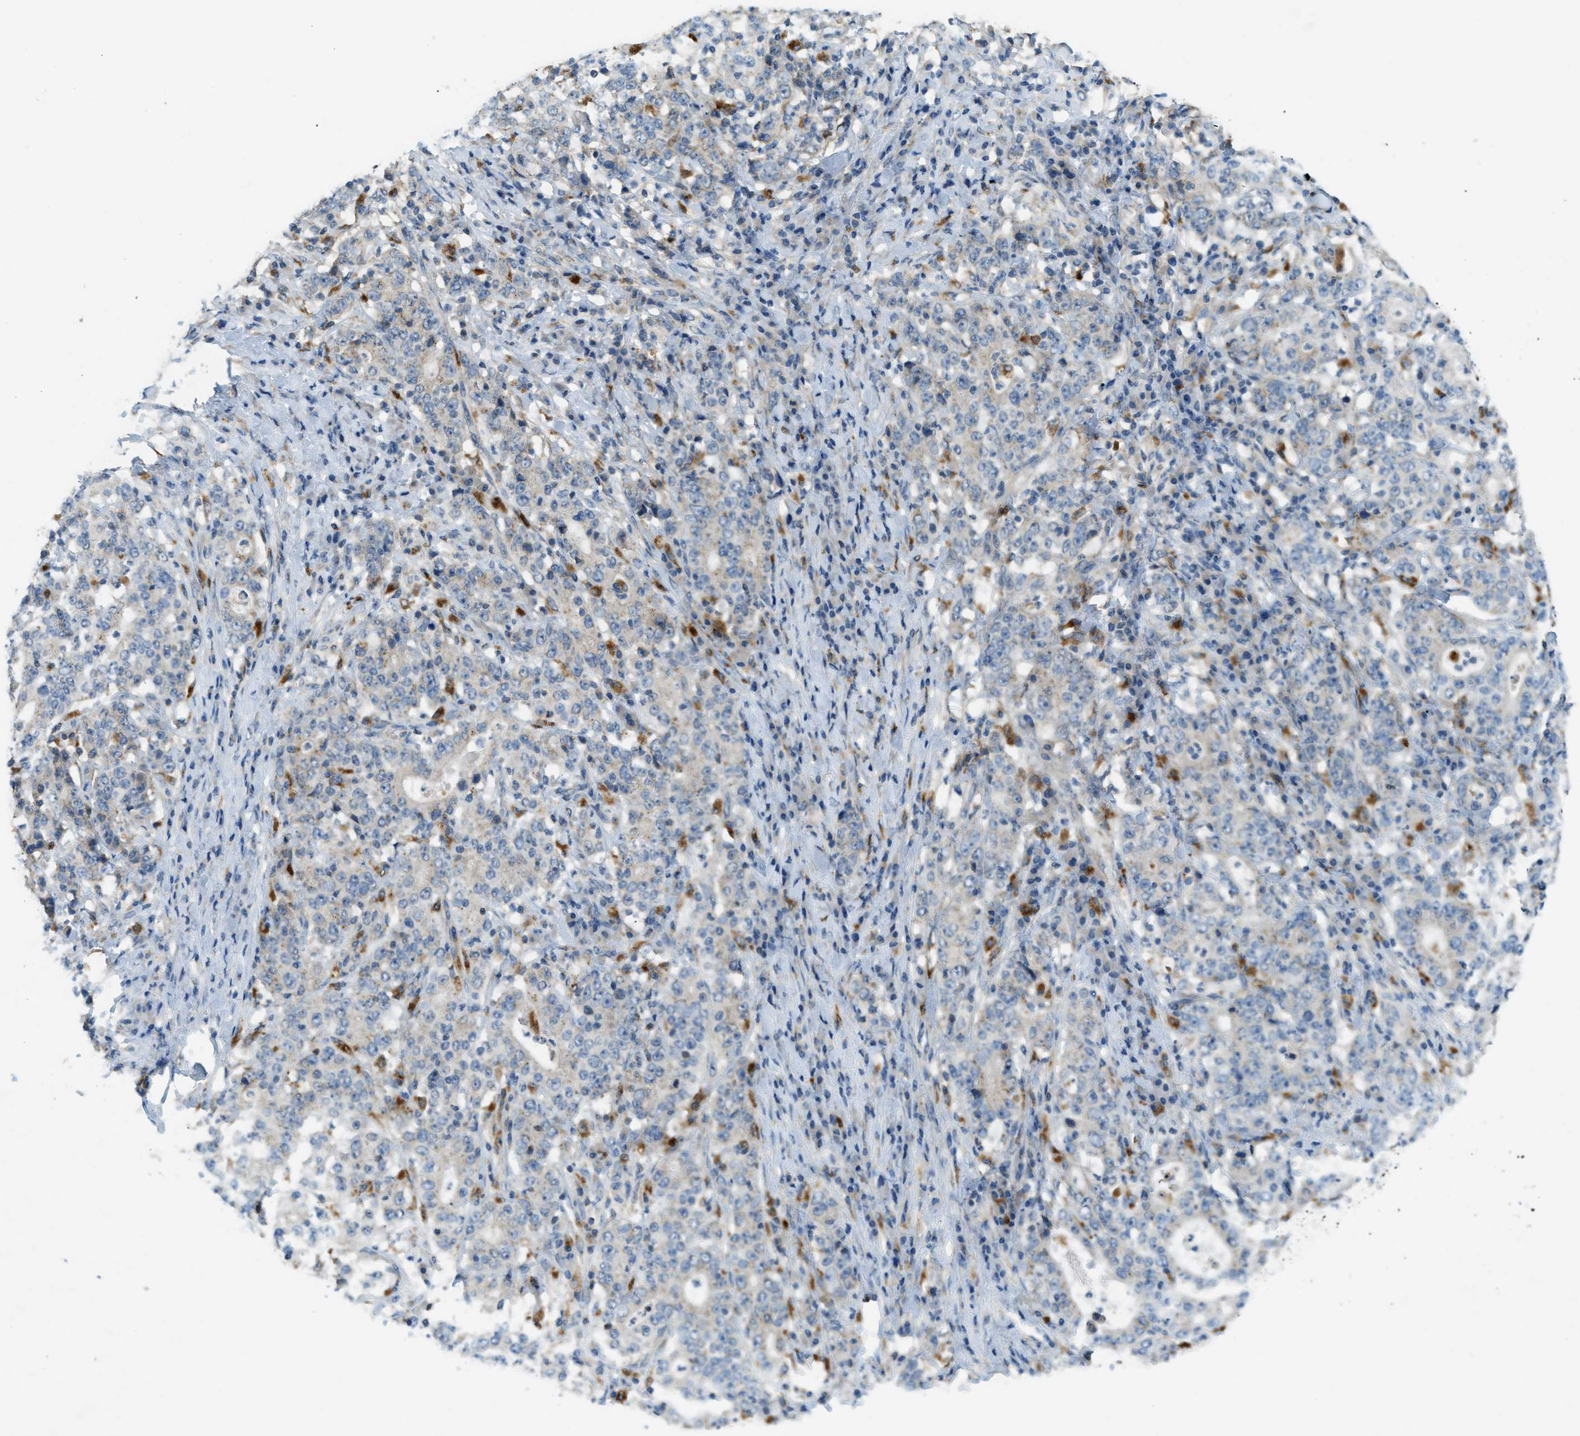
{"staining": {"intensity": "negative", "quantity": "none", "location": "none"}, "tissue": "stomach cancer", "cell_type": "Tumor cells", "image_type": "cancer", "snomed": [{"axis": "morphology", "description": "Normal tissue, NOS"}, {"axis": "morphology", "description": "Adenocarcinoma, NOS"}, {"axis": "topography", "description": "Stomach, upper"}, {"axis": "topography", "description": "Stomach"}], "caption": "This image is of stomach cancer (adenocarcinoma) stained with IHC to label a protein in brown with the nuclei are counter-stained blue. There is no staining in tumor cells.", "gene": "PLBD2", "patient": {"sex": "male", "age": 59}}